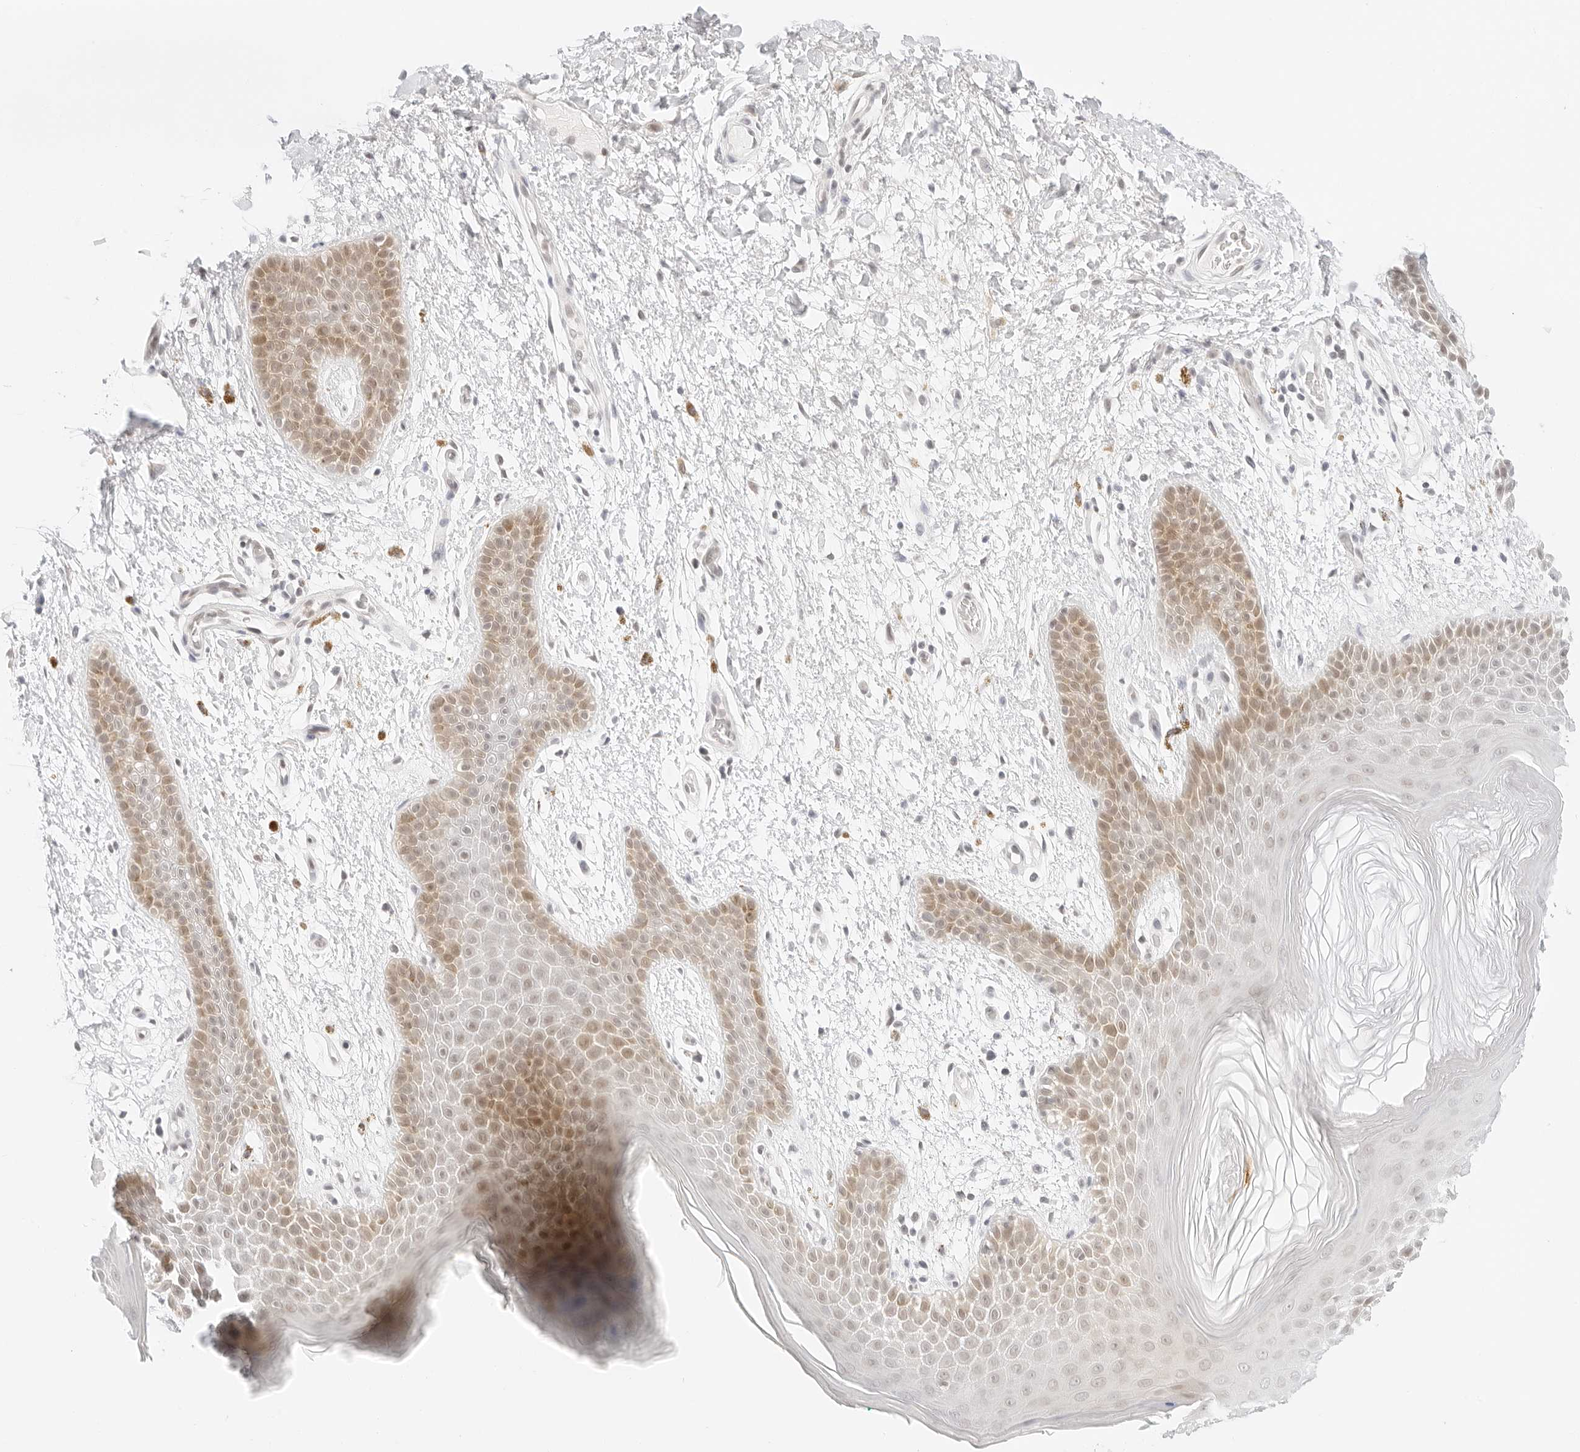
{"staining": {"intensity": "moderate", "quantity": "<25%", "location": "cytoplasmic/membranous,nuclear"}, "tissue": "skin", "cell_type": "Epidermal cells", "image_type": "normal", "snomed": [{"axis": "morphology", "description": "Normal tissue, NOS"}, {"axis": "topography", "description": "Anal"}], "caption": "Protein expression analysis of unremarkable skin demonstrates moderate cytoplasmic/membranous,nuclear expression in approximately <25% of epidermal cells. (IHC, brightfield microscopy, high magnification).", "gene": "POLR3C", "patient": {"sex": "male", "age": 74}}